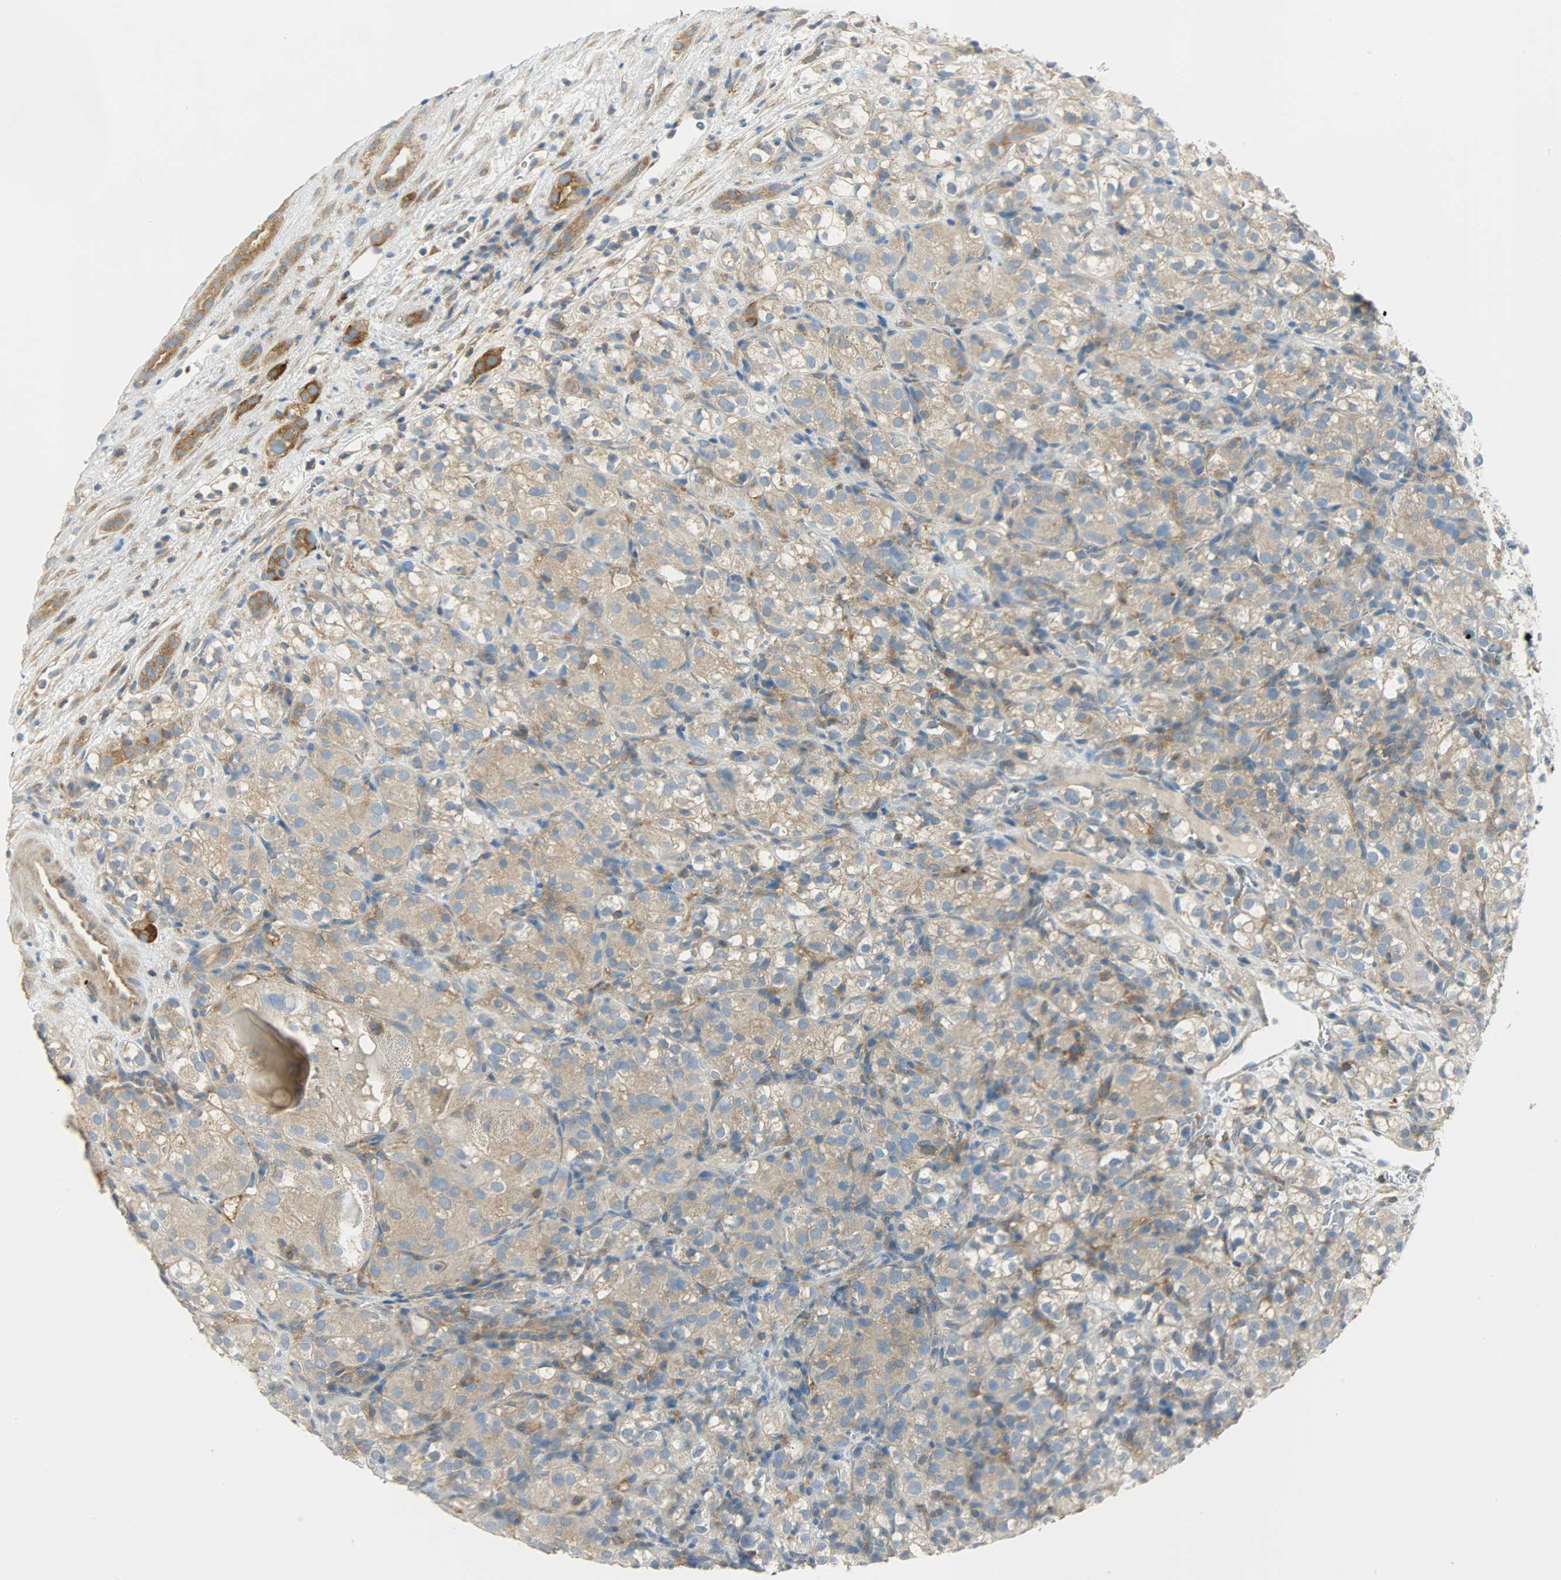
{"staining": {"intensity": "moderate", "quantity": ">75%", "location": "cytoplasmic/membranous"}, "tissue": "renal cancer", "cell_type": "Tumor cells", "image_type": "cancer", "snomed": [{"axis": "morphology", "description": "Normal tissue, NOS"}, {"axis": "morphology", "description": "Adenocarcinoma, NOS"}, {"axis": "topography", "description": "Kidney"}], "caption": "The immunohistochemical stain highlights moderate cytoplasmic/membranous staining in tumor cells of renal cancer tissue. The protein of interest is stained brown, and the nuclei are stained in blue (DAB (3,3'-diaminobenzidine) IHC with brightfield microscopy, high magnification).", "gene": "TSC22D2", "patient": {"sex": "male", "age": 61}}